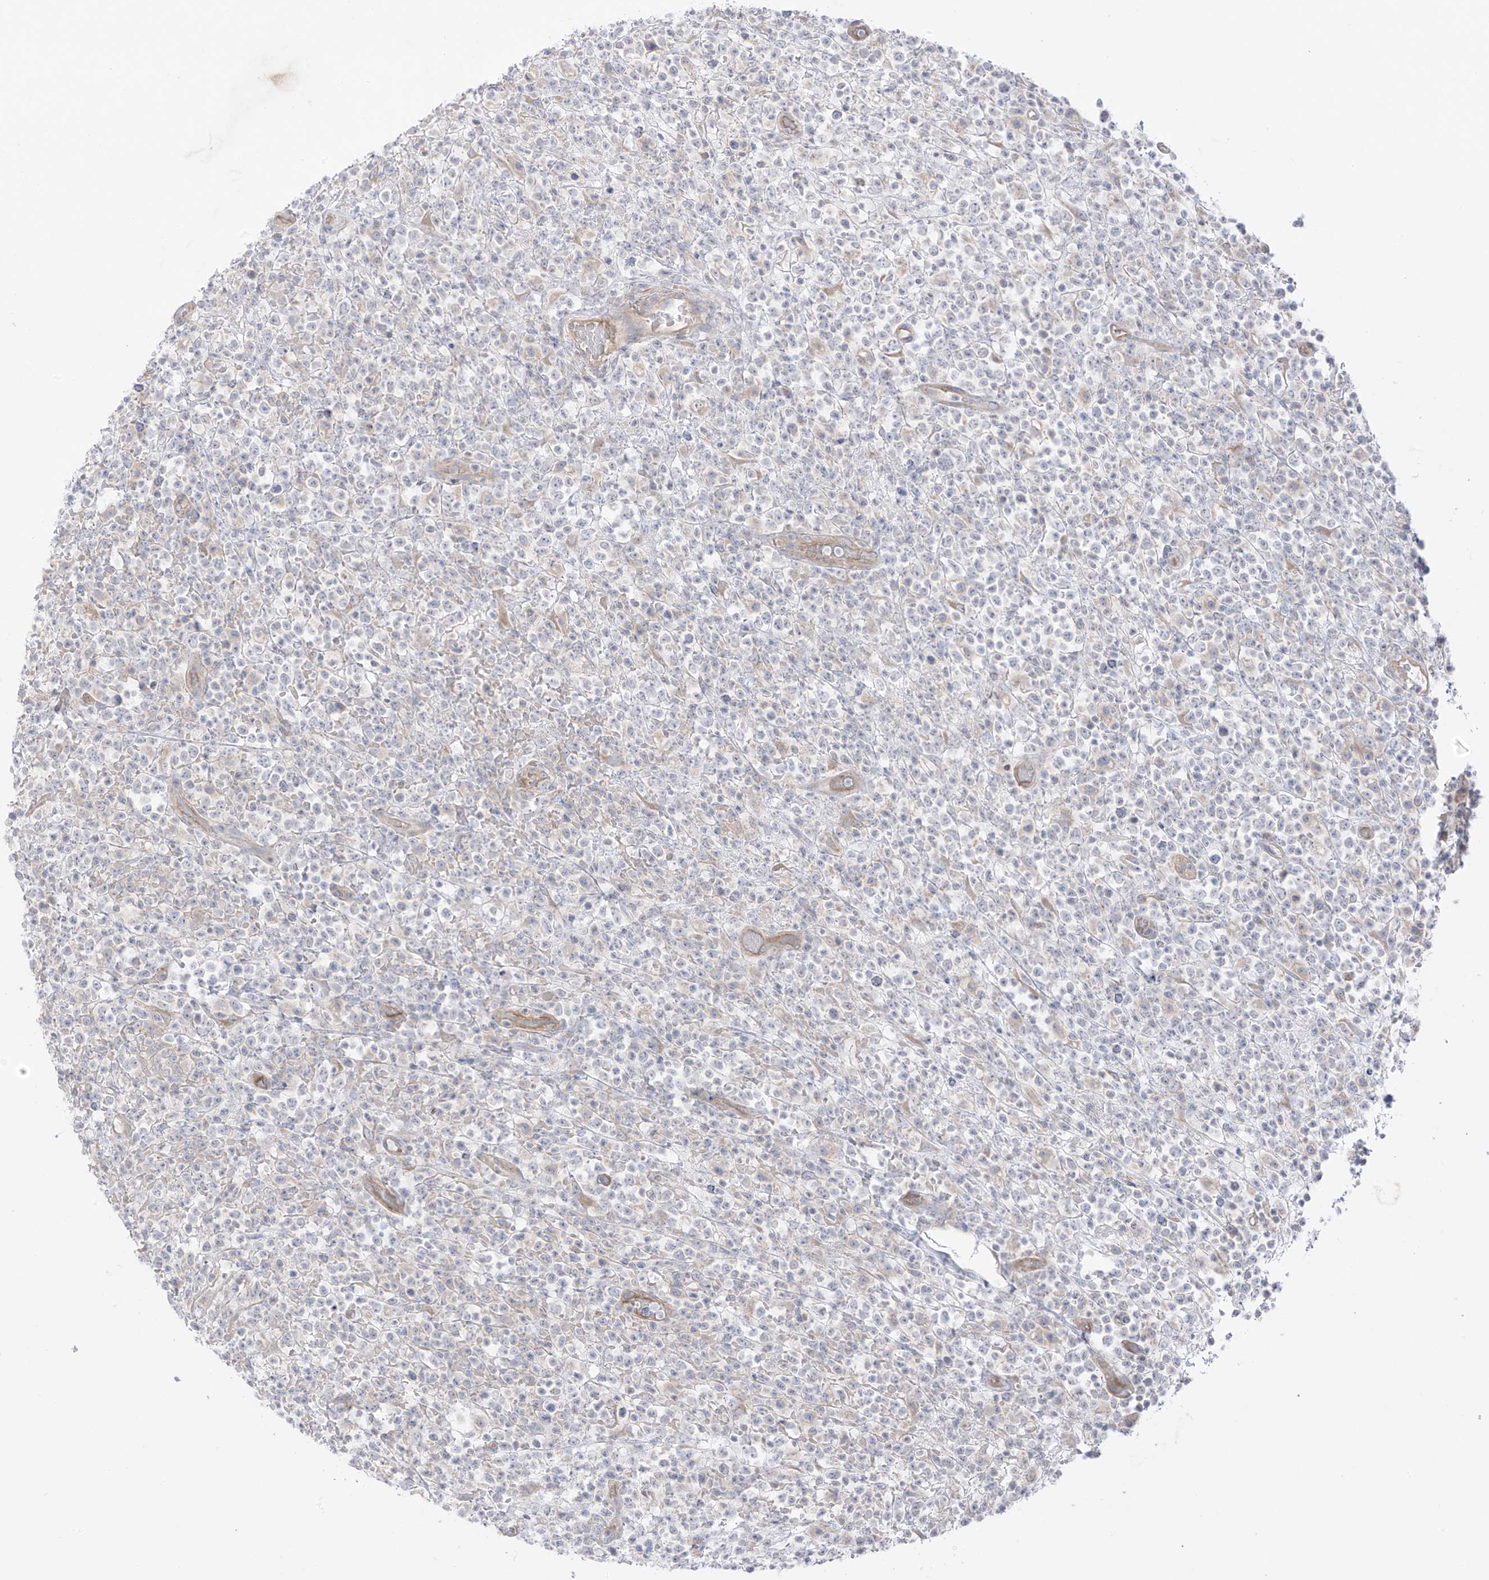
{"staining": {"intensity": "negative", "quantity": "none", "location": "none"}, "tissue": "lymphoma", "cell_type": "Tumor cells", "image_type": "cancer", "snomed": [{"axis": "morphology", "description": "Malignant lymphoma, non-Hodgkin's type, High grade"}, {"axis": "topography", "description": "Colon"}], "caption": "Tumor cells are negative for protein expression in human lymphoma.", "gene": "EIPR1", "patient": {"sex": "female", "age": 53}}